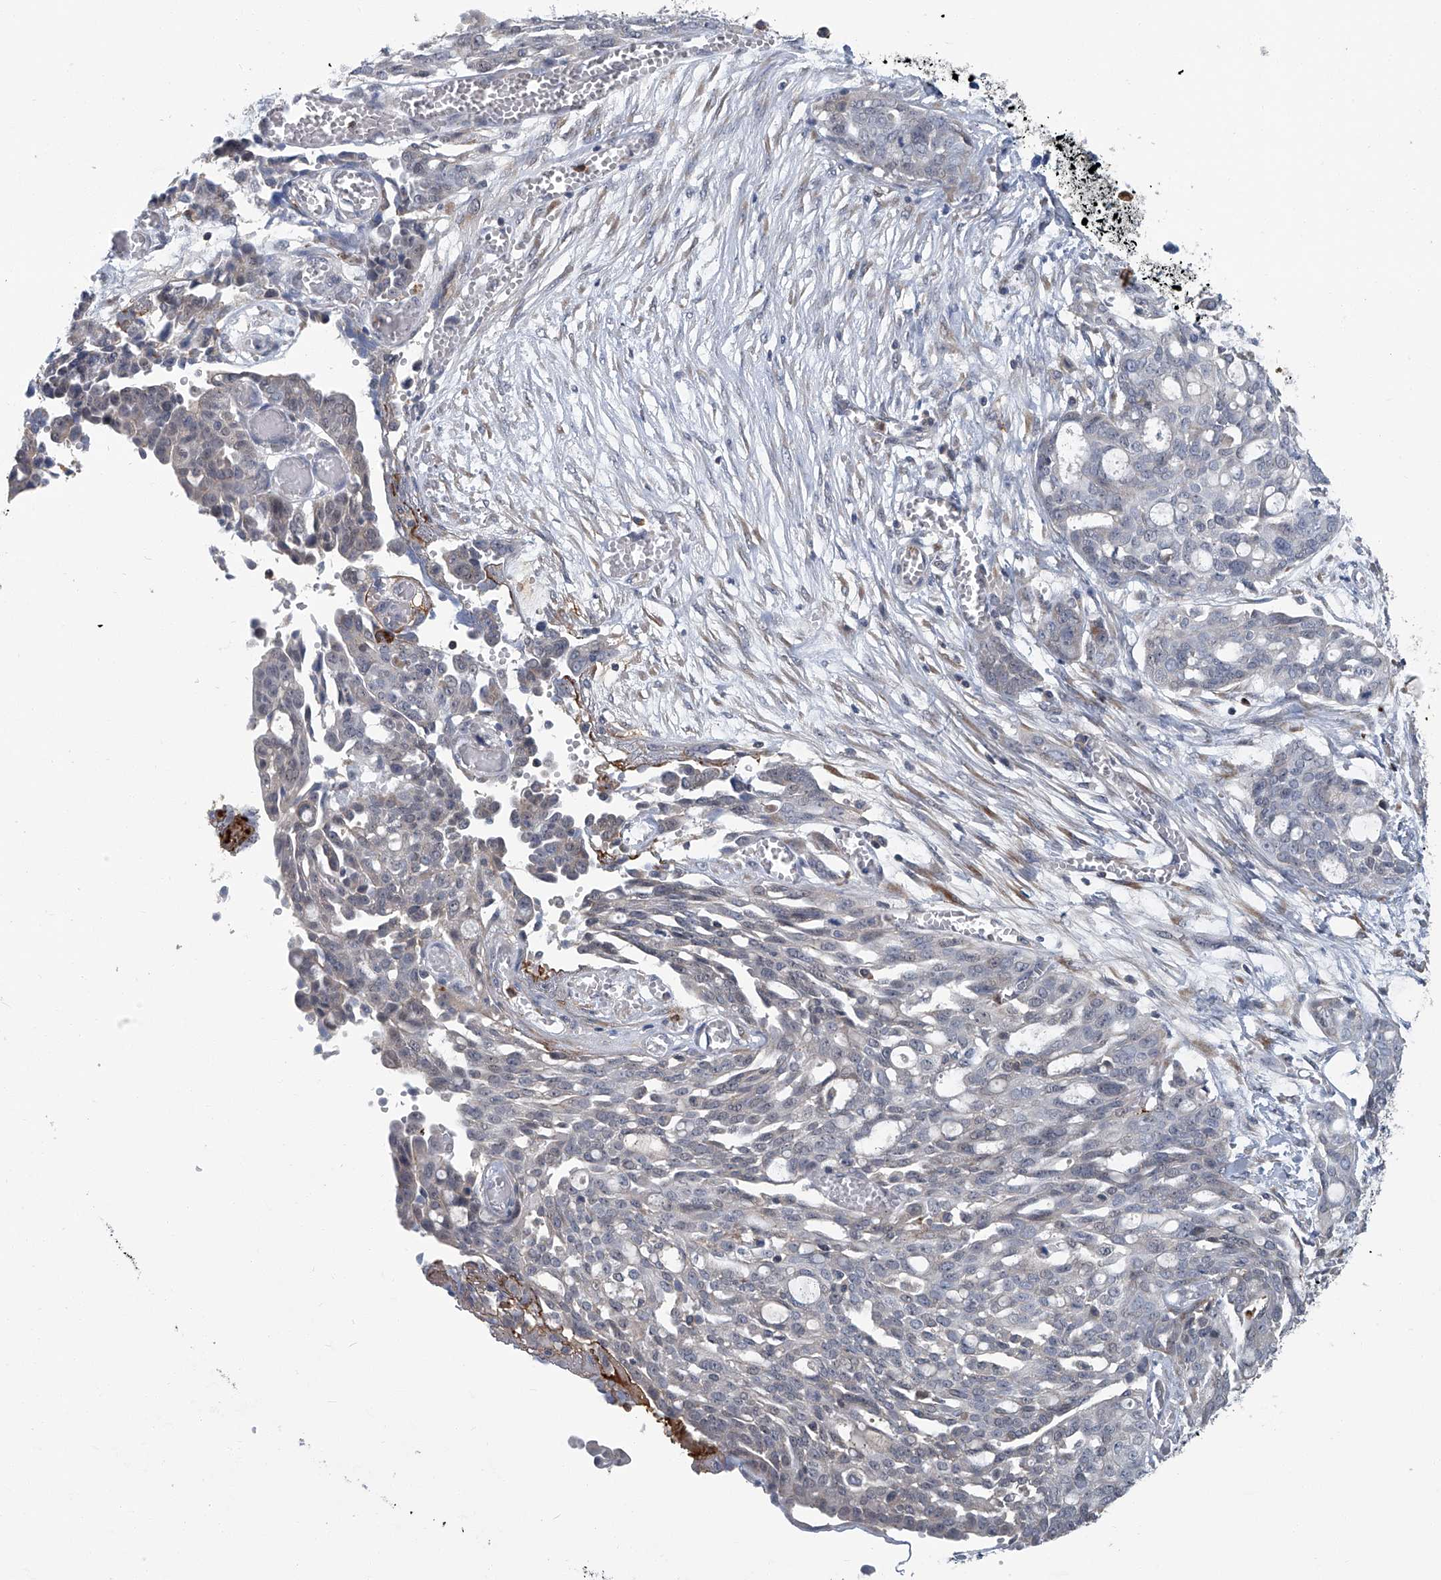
{"staining": {"intensity": "negative", "quantity": "none", "location": "none"}, "tissue": "ovarian cancer", "cell_type": "Tumor cells", "image_type": "cancer", "snomed": [{"axis": "morphology", "description": "Cystadenocarcinoma, serous, NOS"}, {"axis": "topography", "description": "Soft tissue"}, {"axis": "topography", "description": "Ovary"}], "caption": "Ovarian serous cystadenocarcinoma stained for a protein using IHC exhibits no positivity tumor cells.", "gene": "AKNAD1", "patient": {"sex": "female", "age": 57}}